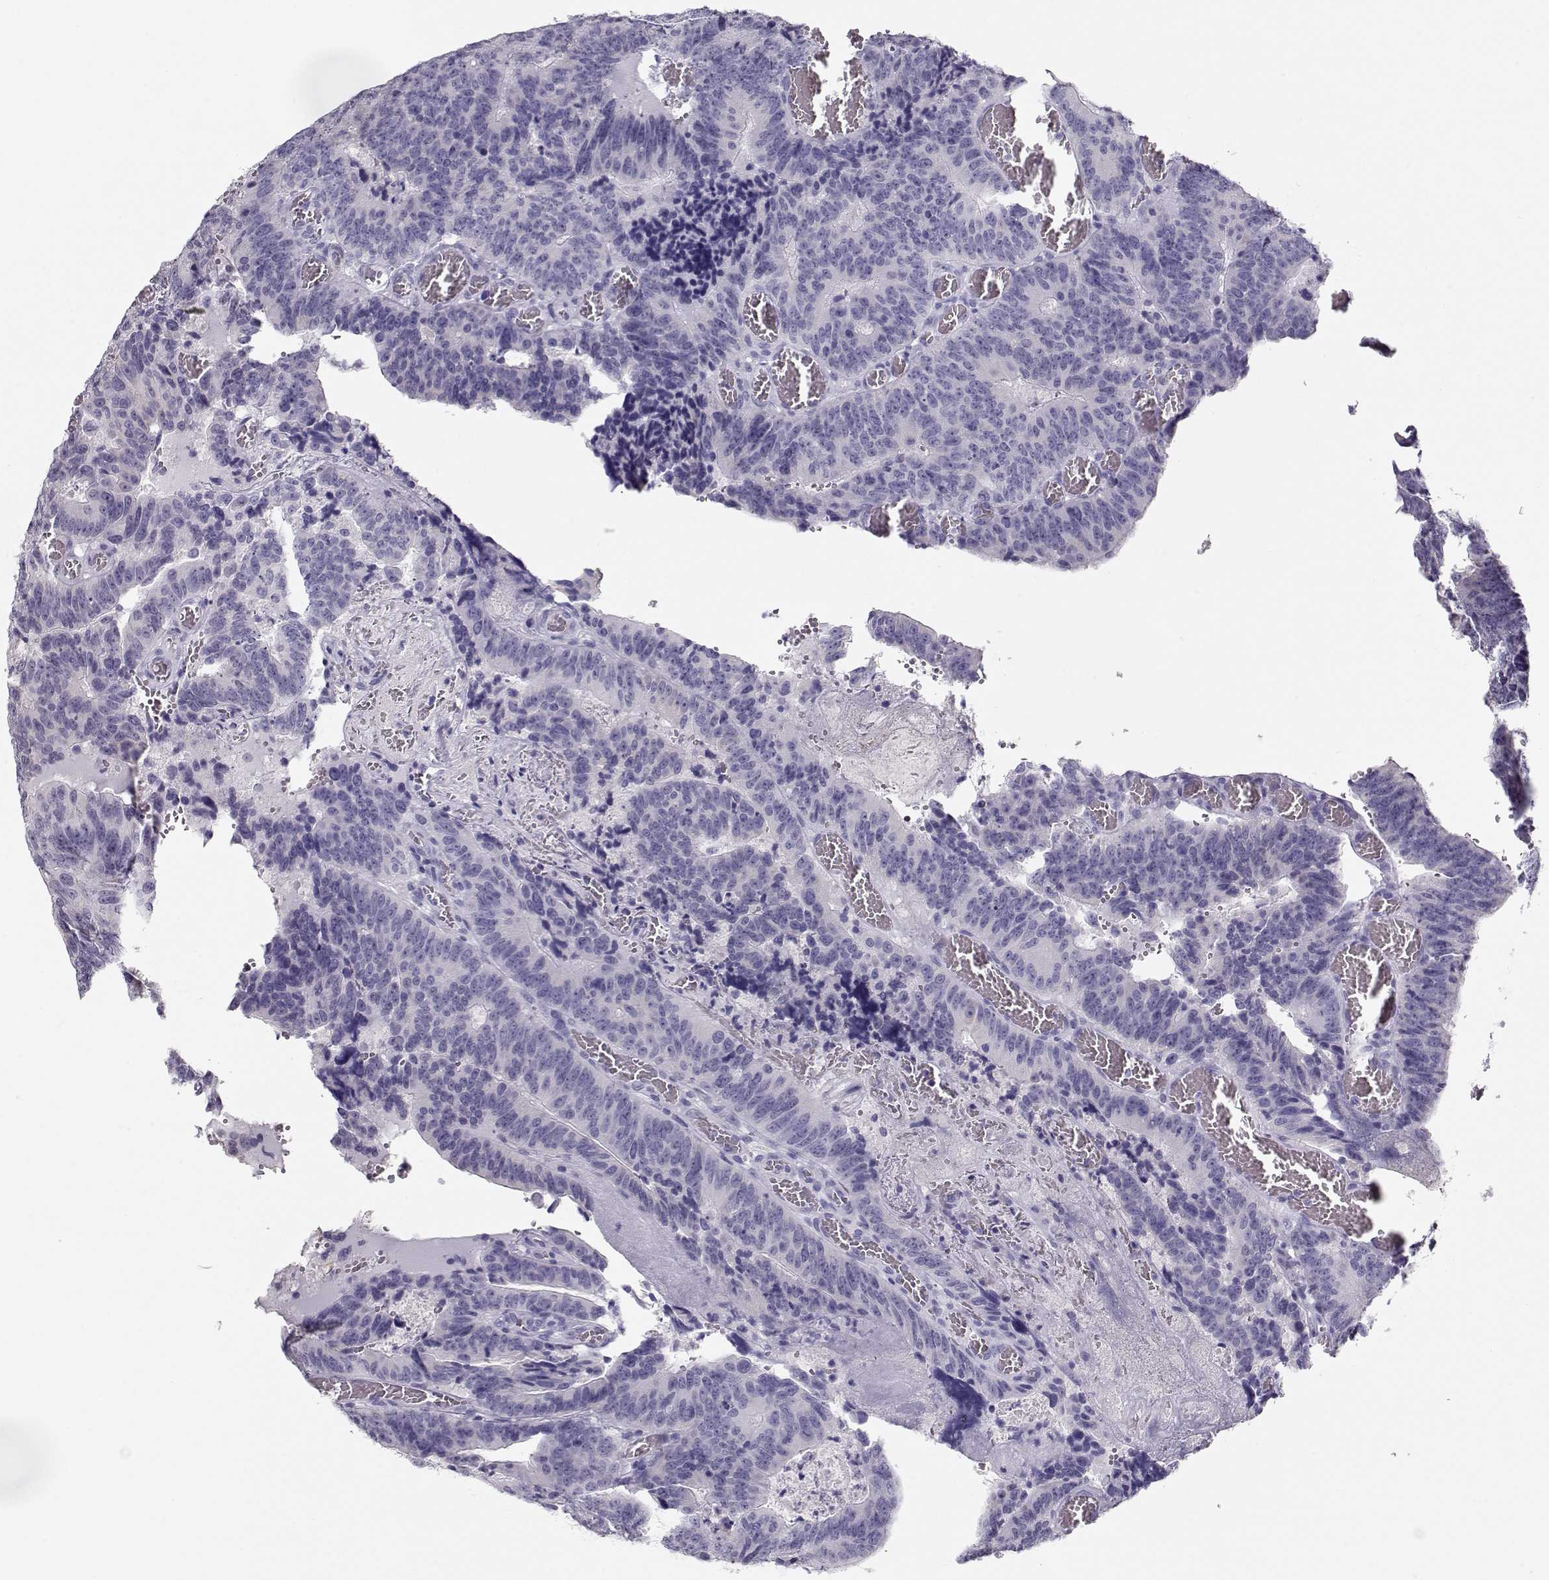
{"staining": {"intensity": "negative", "quantity": "none", "location": "none"}, "tissue": "colorectal cancer", "cell_type": "Tumor cells", "image_type": "cancer", "snomed": [{"axis": "morphology", "description": "Adenocarcinoma, NOS"}, {"axis": "topography", "description": "Colon"}], "caption": "High power microscopy micrograph of an immunohistochemistry (IHC) image of colorectal cancer (adenocarcinoma), revealing no significant expression in tumor cells.", "gene": "MAGEC1", "patient": {"sex": "female", "age": 82}}